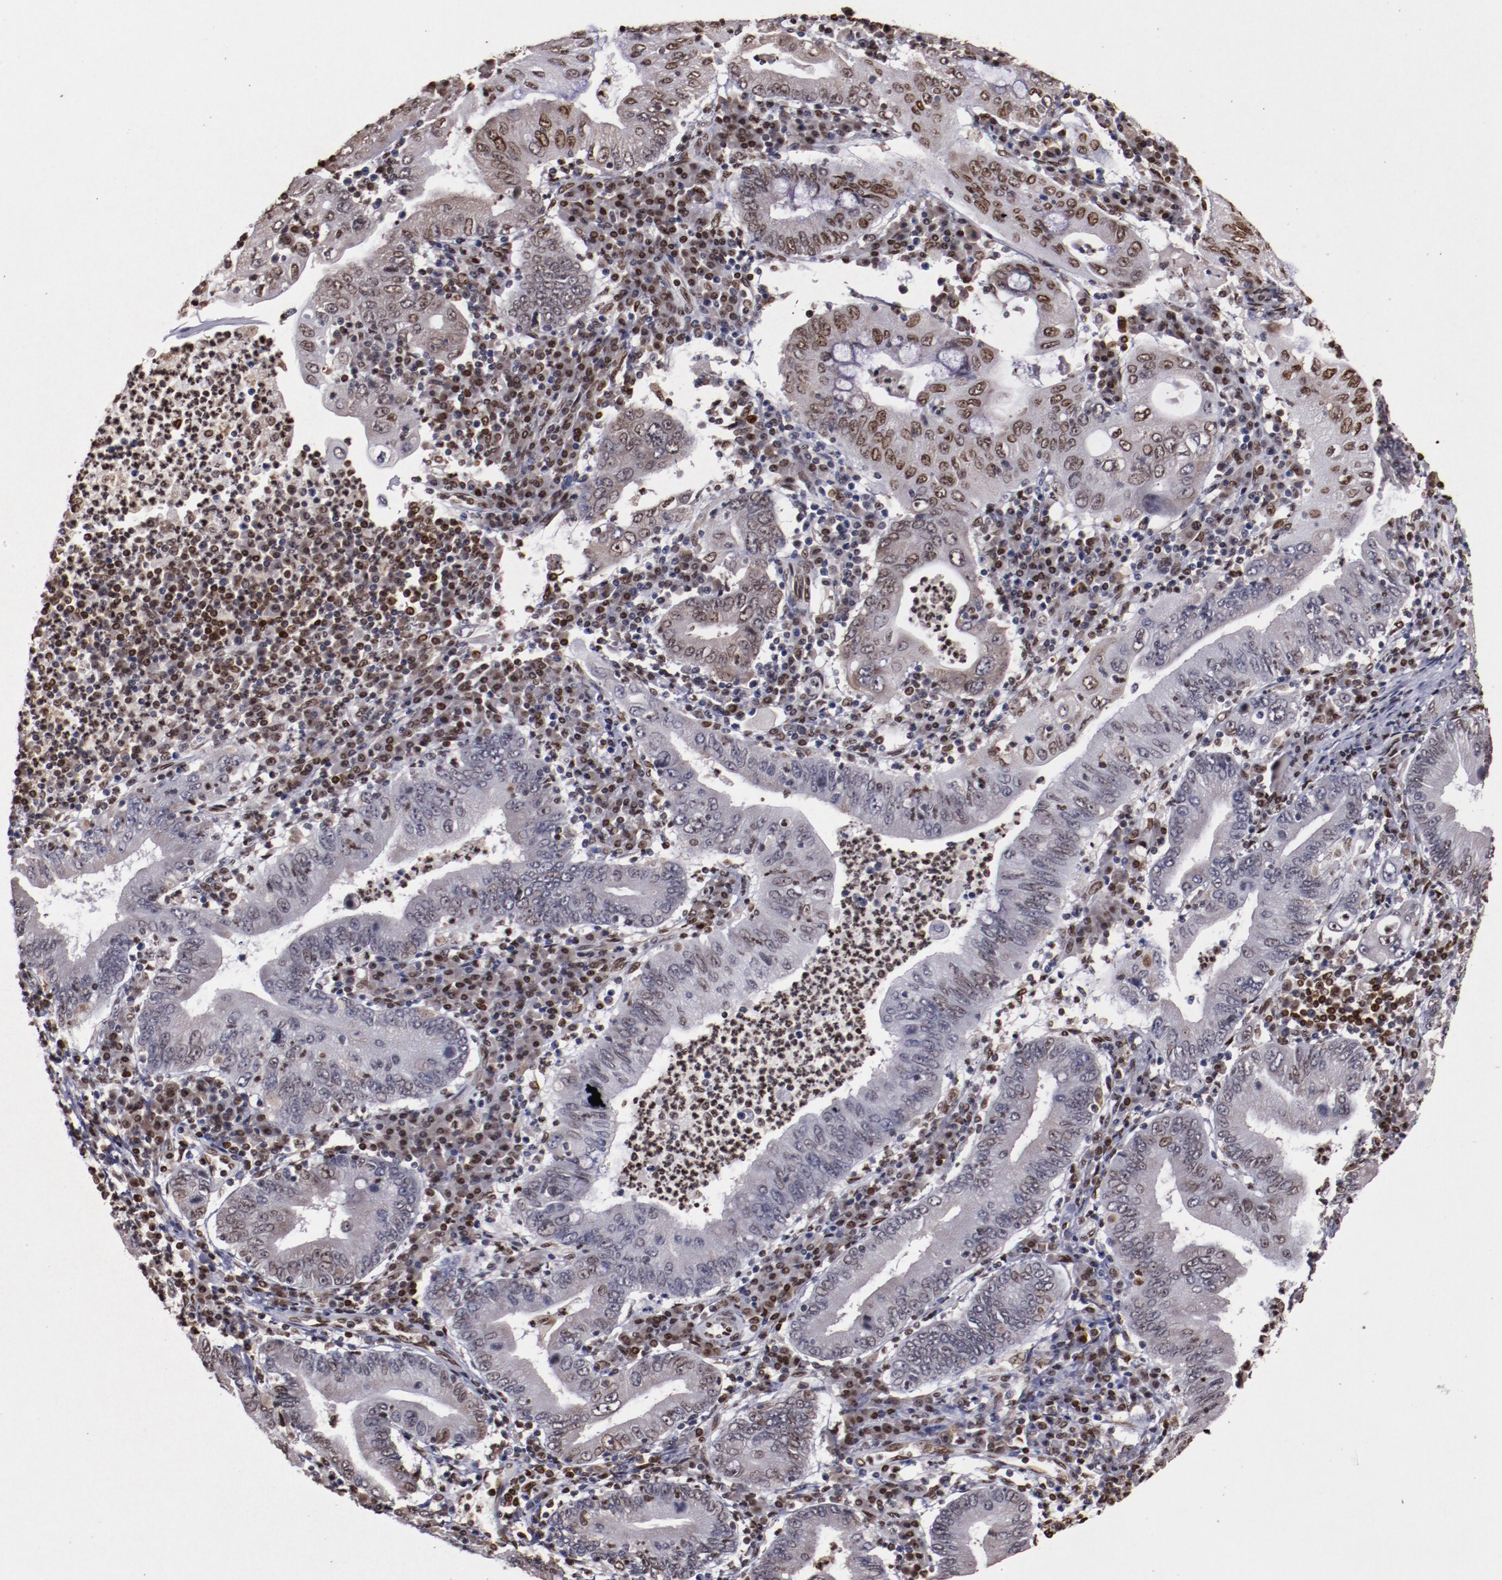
{"staining": {"intensity": "moderate", "quantity": "<25%", "location": "nuclear"}, "tissue": "stomach cancer", "cell_type": "Tumor cells", "image_type": "cancer", "snomed": [{"axis": "morphology", "description": "Normal tissue, NOS"}, {"axis": "morphology", "description": "Adenocarcinoma, NOS"}, {"axis": "topography", "description": "Esophagus"}, {"axis": "topography", "description": "Stomach, upper"}, {"axis": "topography", "description": "Peripheral nerve tissue"}], "caption": "The immunohistochemical stain highlights moderate nuclear positivity in tumor cells of stomach cancer (adenocarcinoma) tissue. (Brightfield microscopy of DAB IHC at high magnification).", "gene": "APEX1", "patient": {"sex": "male", "age": 62}}